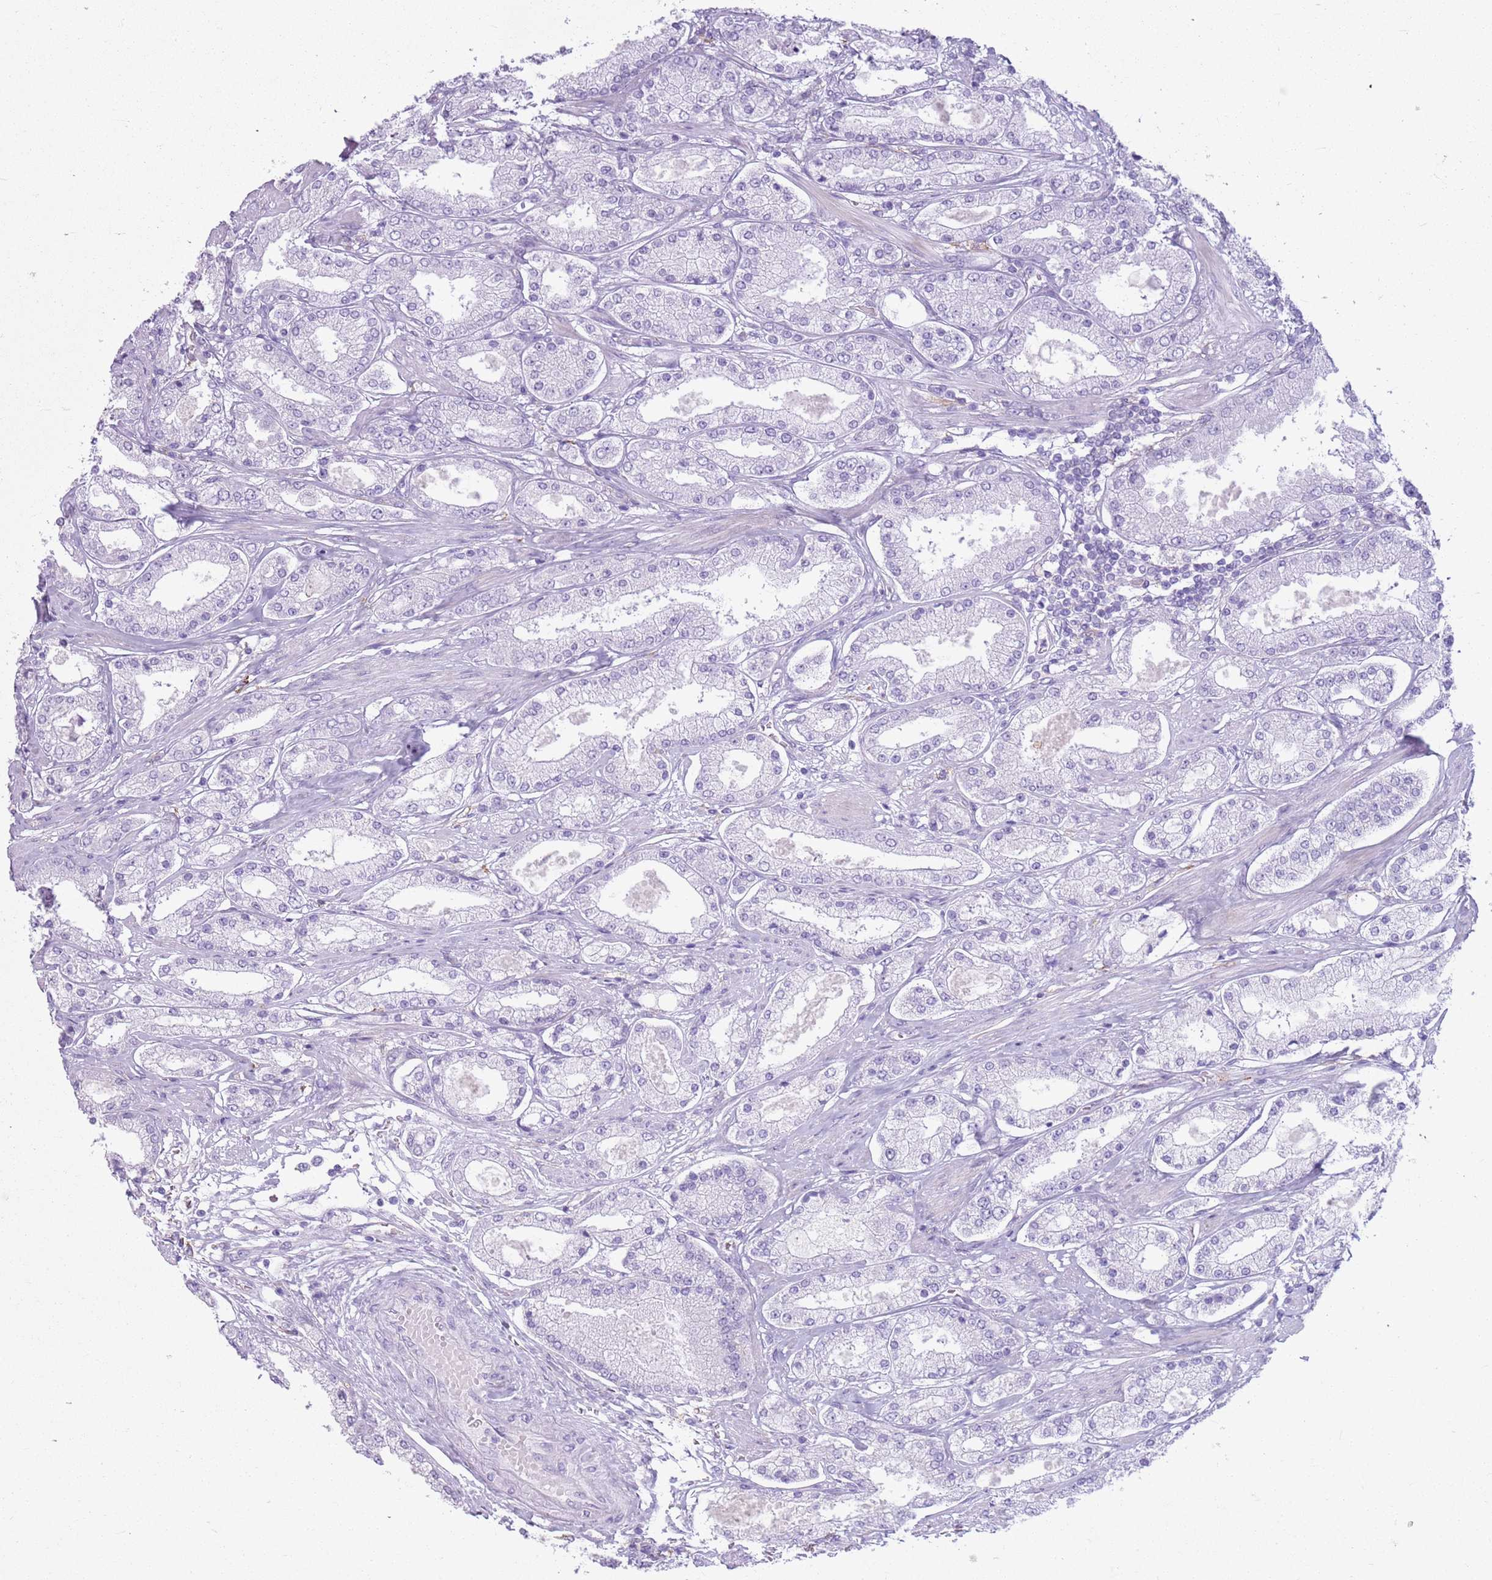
{"staining": {"intensity": "negative", "quantity": "none", "location": "none"}, "tissue": "prostate cancer", "cell_type": "Tumor cells", "image_type": "cancer", "snomed": [{"axis": "morphology", "description": "Adenocarcinoma, High grade"}, {"axis": "topography", "description": "Prostate"}], "caption": "This is an immunohistochemistry photomicrograph of human prostate adenocarcinoma (high-grade). There is no expression in tumor cells.", "gene": "SNX6", "patient": {"sex": "male", "age": 69}}